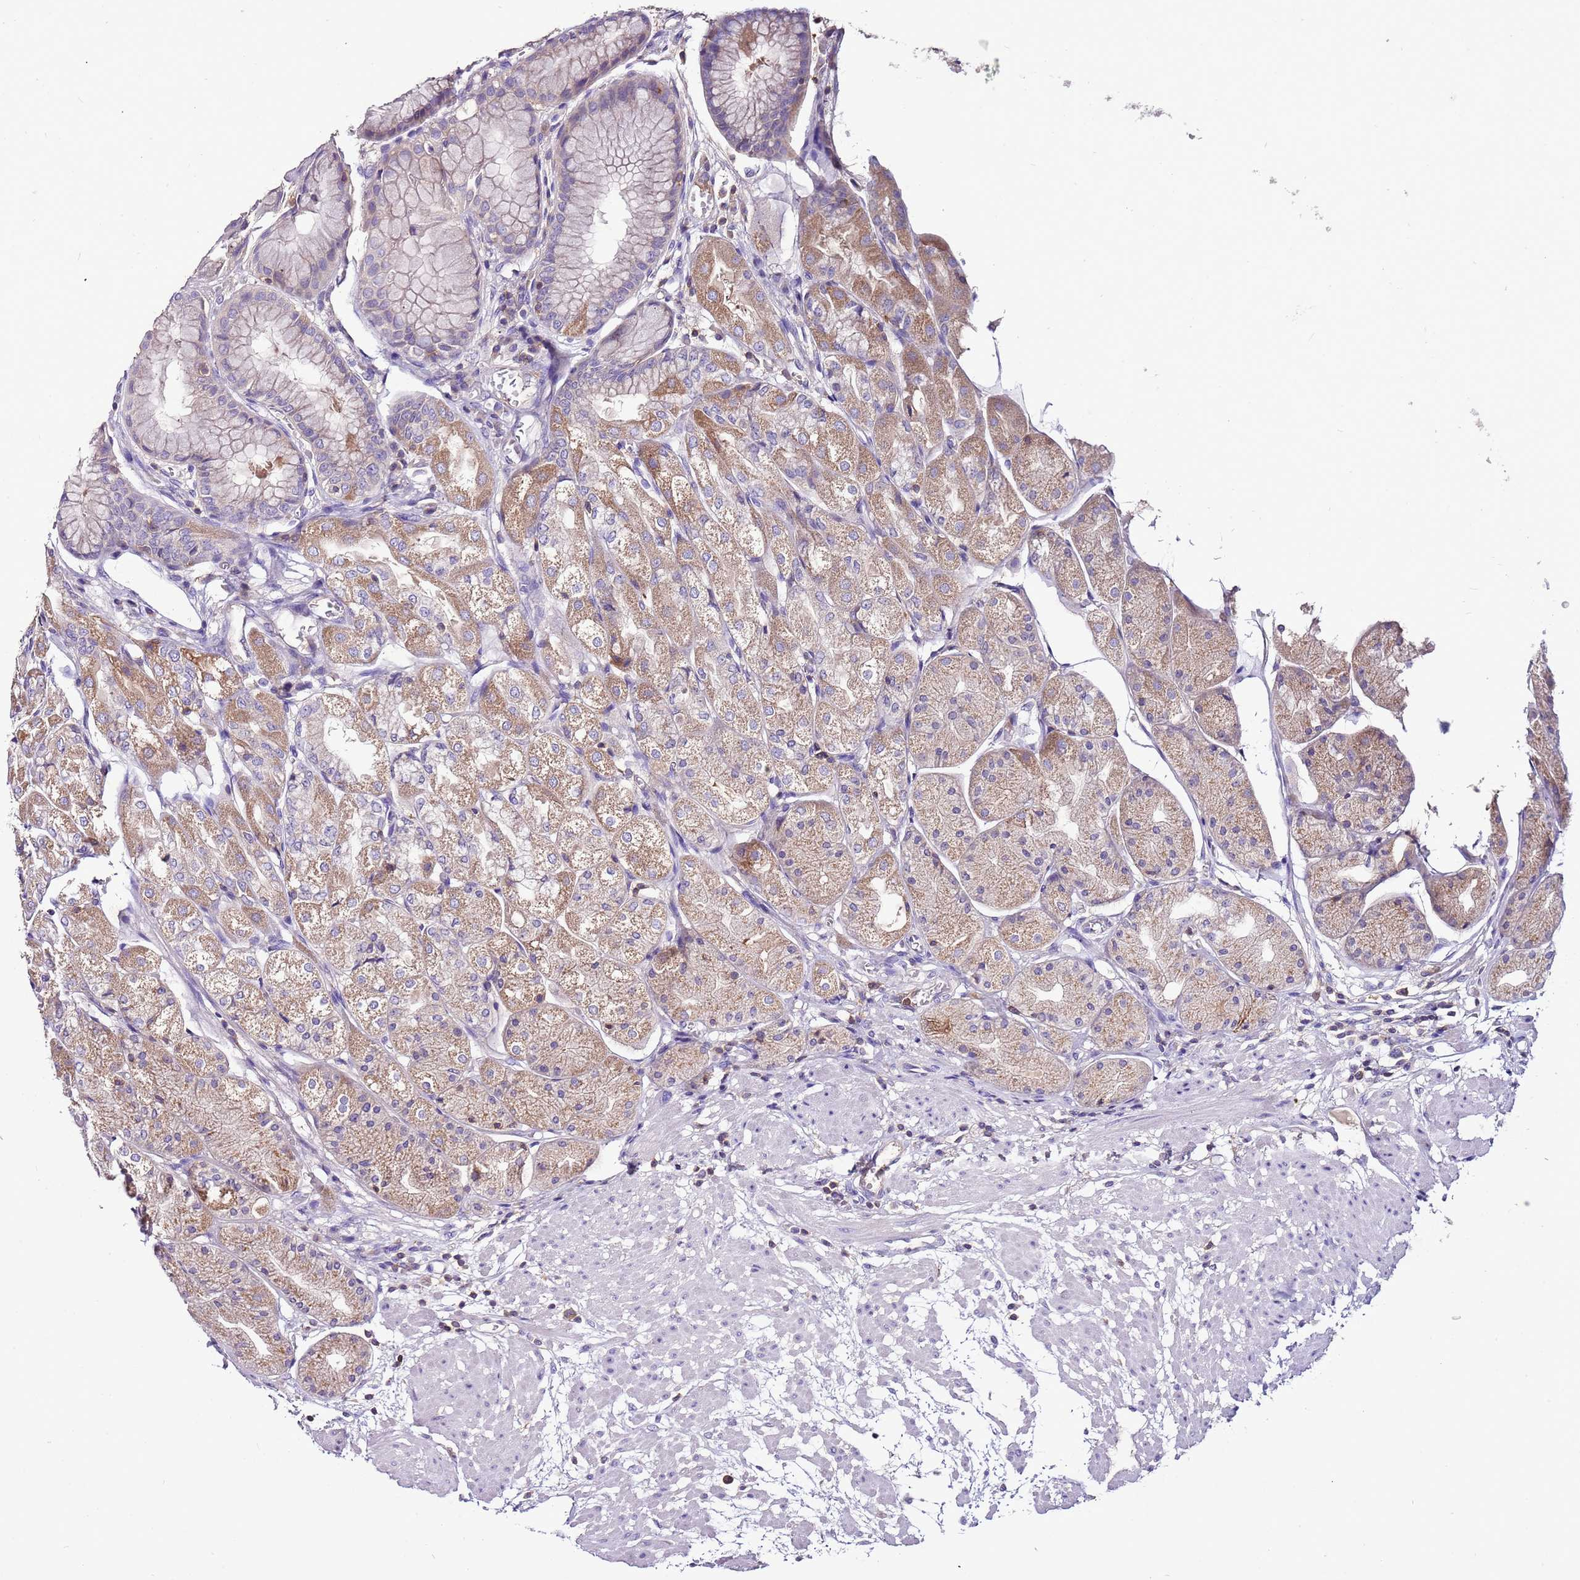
{"staining": {"intensity": "moderate", "quantity": "25%-75%", "location": "cytoplasmic/membranous"}, "tissue": "stomach", "cell_type": "Glandular cells", "image_type": "normal", "snomed": [{"axis": "morphology", "description": "Normal tissue, NOS"}, {"axis": "topography", "description": "Stomach, upper"}], "caption": "High-power microscopy captured an immunohistochemistry image of benign stomach, revealing moderate cytoplasmic/membranous expression in approximately 25%-75% of glandular cells.", "gene": "IGIP", "patient": {"sex": "male", "age": 72}}